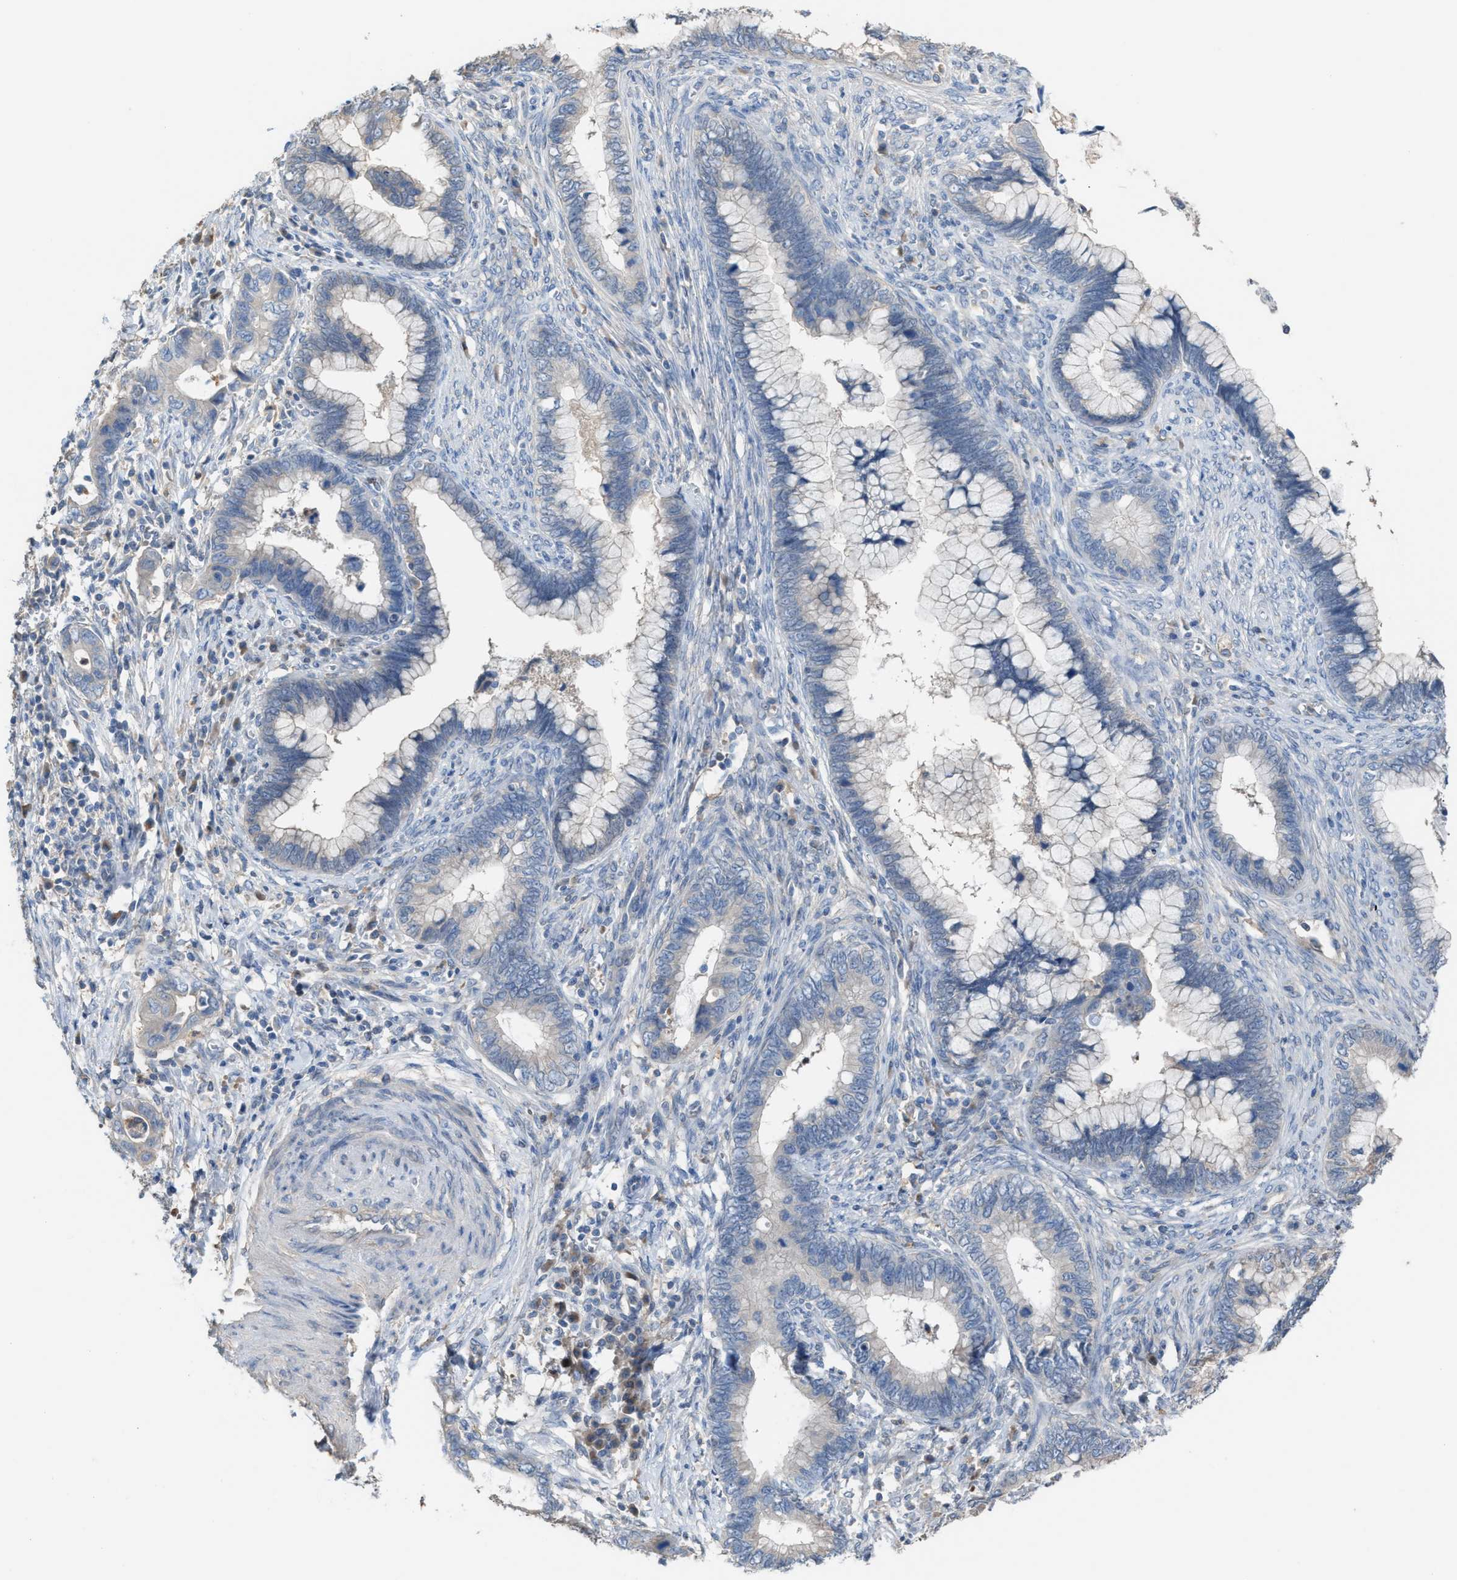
{"staining": {"intensity": "negative", "quantity": "none", "location": "none"}, "tissue": "cervical cancer", "cell_type": "Tumor cells", "image_type": "cancer", "snomed": [{"axis": "morphology", "description": "Adenocarcinoma, NOS"}, {"axis": "topography", "description": "Cervix"}], "caption": "Immunohistochemistry histopathology image of adenocarcinoma (cervical) stained for a protein (brown), which exhibits no expression in tumor cells.", "gene": "NQO2", "patient": {"sex": "female", "age": 44}}